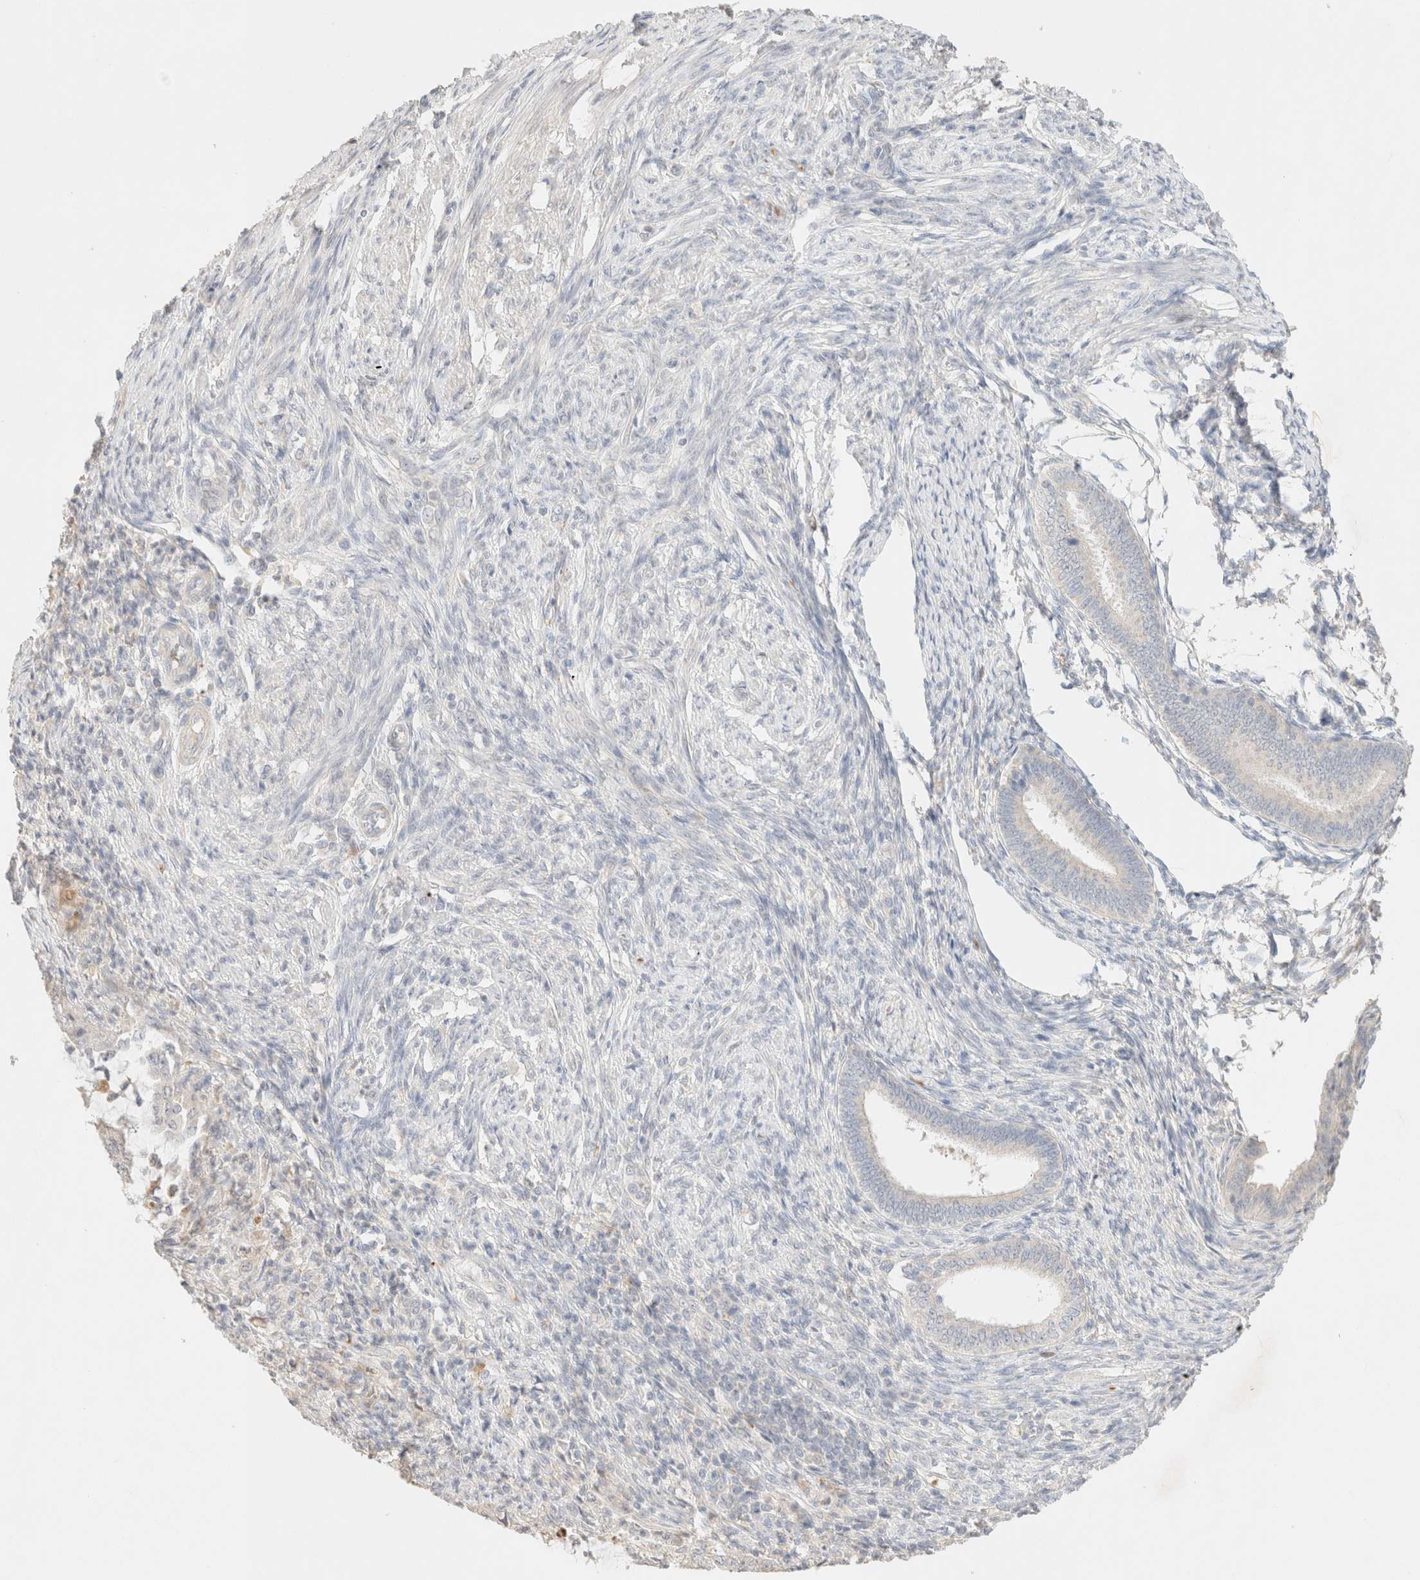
{"staining": {"intensity": "negative", "quantity": "none", "location": "none"}, "tissue": "endometrial cancer", "cell_type": "Tumor cells", "image_type": "cancer", "snomed": [{"axis": "morphology", "description": "Adenocarcinoma, NOS"}, {"axis": "topography", "description": "Endometrium"}], "caption": "This is an IHC histopathology image of endometrial cancer. There is no expression in tumor cells.", "gene": "SNTB1", "patient": {"sex": "female", "age": 51}}